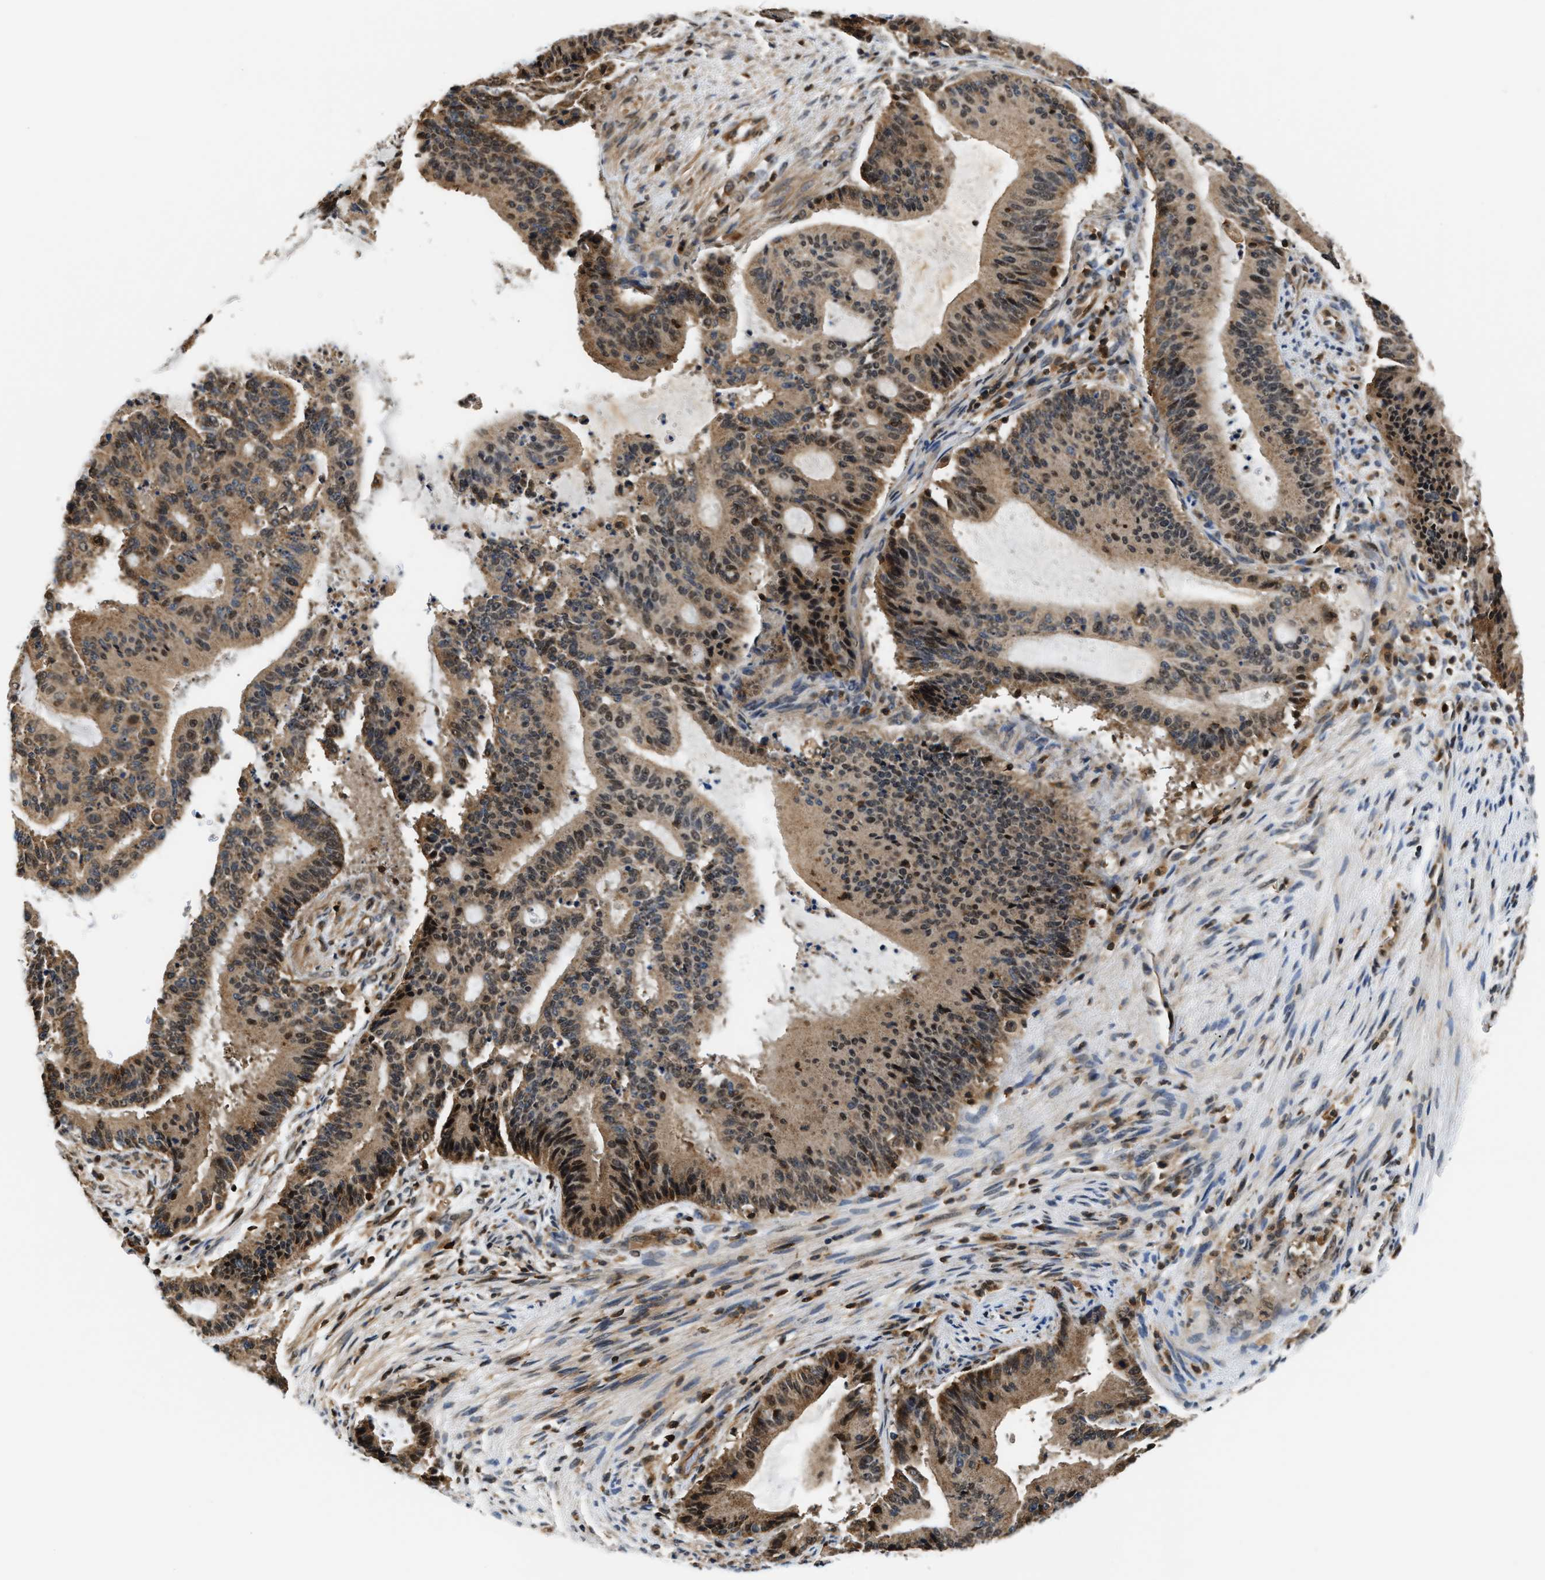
{"staining": {"intensity": "moderate", "quantity": ">75%", "location": "cytoplasmic/membranous,nuclear"}, "tissue": "liver cancer", "cell_type": "Tumor cells", "image_type": "cancer", "snomed": [{"axis": "morphology", "description": "Cholangiocarcinoma"}, {"axis": "topography", "description": "Liver"}], "caption": "The immunohistochemical stain shows moderate cytoplasmic/membranous and nuclear positivity in tumor cells of liver cholangiocarcinoma tissue.", "gene": "STK10", "patient": {"sex": "female", "age": 73}}